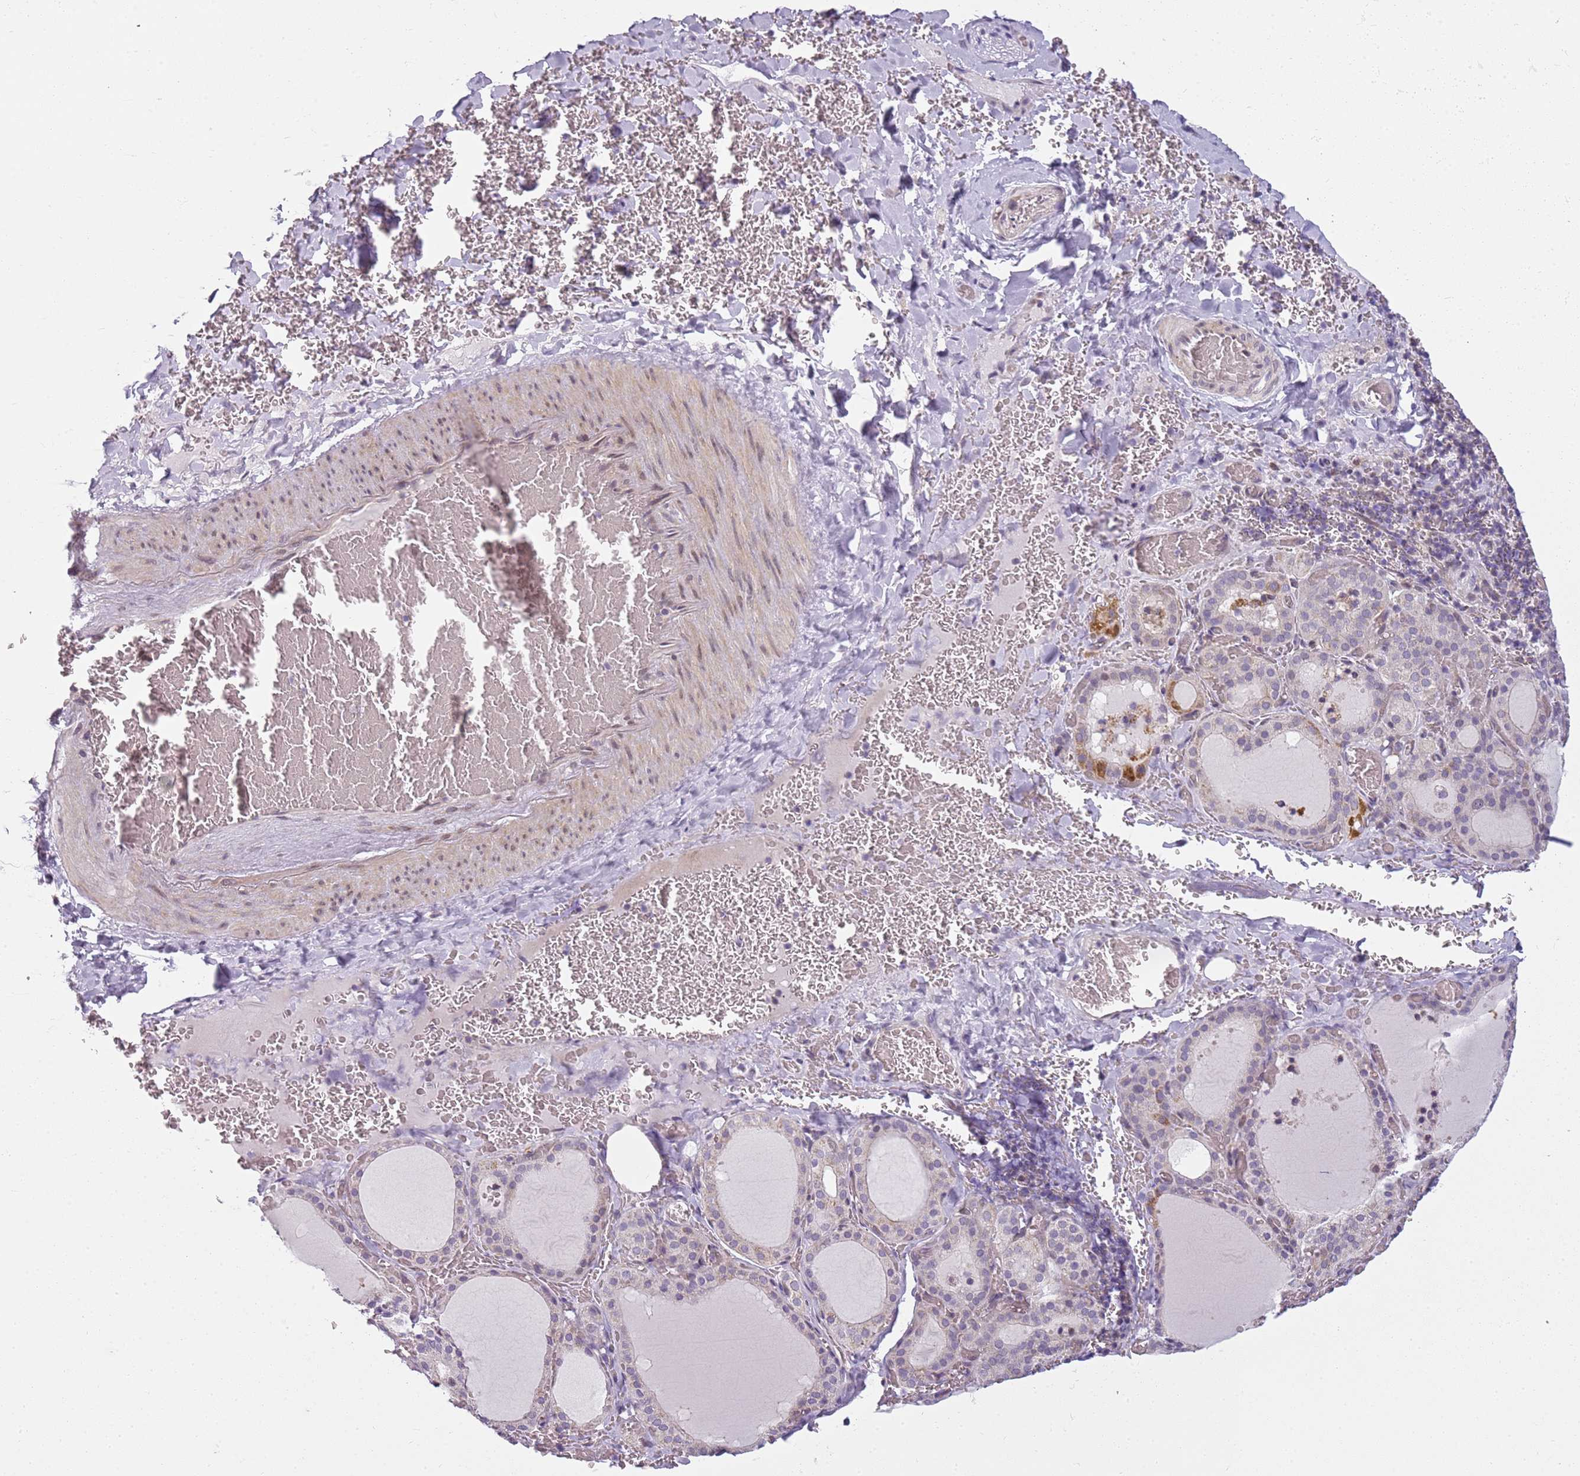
{"staining": {"intensity": "weak", "quantity": "<25%", "location": "cytoplasmic/membranous"}, "tissue": "thyroid gland", "cell_type": "Glandular cells", "image_type": "normal", "snomed": [{"axis": "morphology", "description": "Normal tissue, NOS"}, {"axis": "topography", "description": "Thyroid gland"}], "caption": "Glandular cells show no significant expression in benign thyroid gland. (DAB IHC, high magnification).", "gene": "DEFB116", "patient": {"sex": "female", "age": 39}}